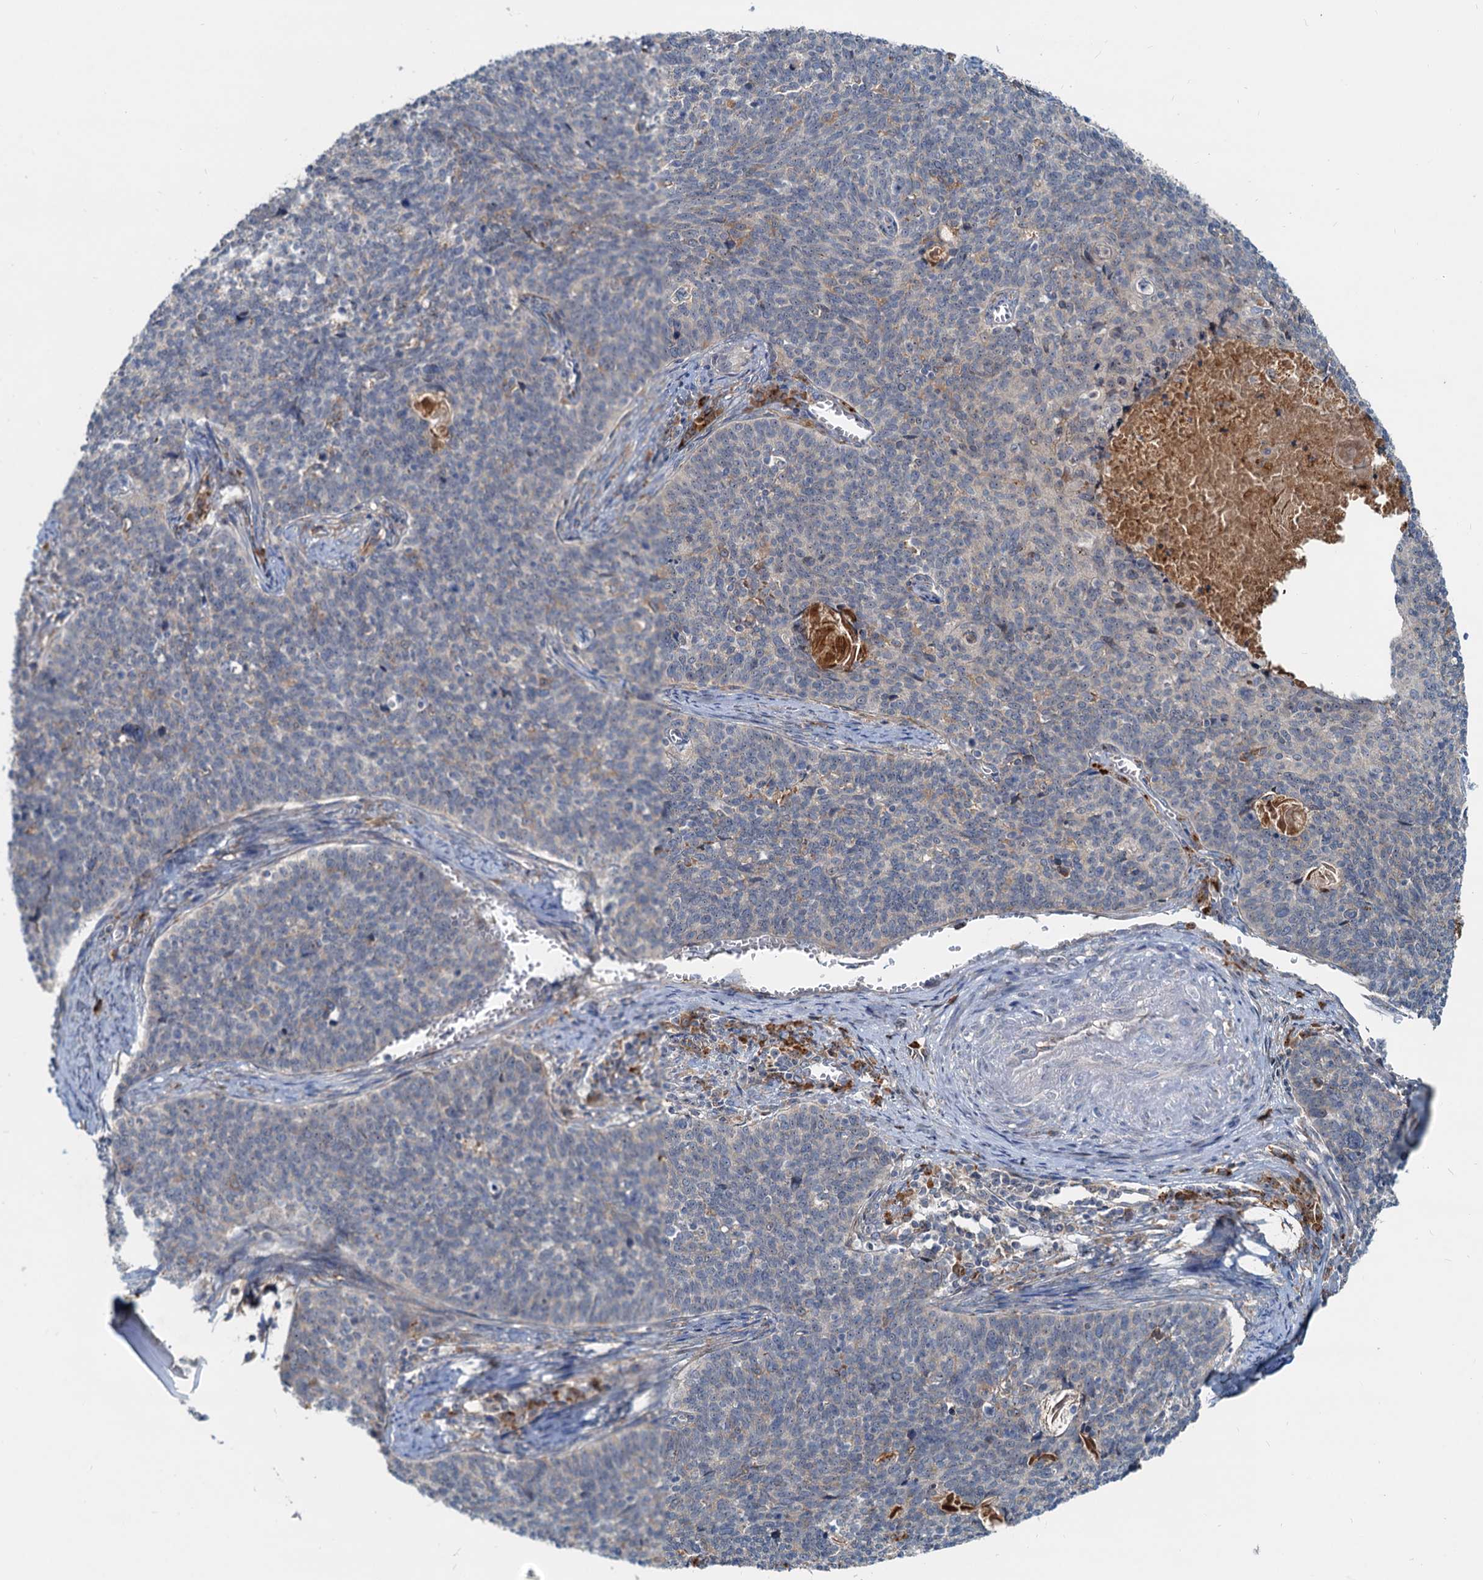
{"staining": {"intensity": "negative", "quantity": "none", "location": "none"}, "tissue": "cervical cancer", "cell_type": "Tumor cells", "image_type": "cancer", "snomed": [{"axis": "morphology", "description": "Squamous cell carcinoma, NOS"}, {"axis": "topography", "description": "Cervix"}], "caption": "DAB (3,3'-diaminobenzidine) immunohistochemical staining of cervical cancer reveals no significant expression in tumor cells.", "gene": "RGS7BP", "patient": {"sex": "female", "age": 39}}